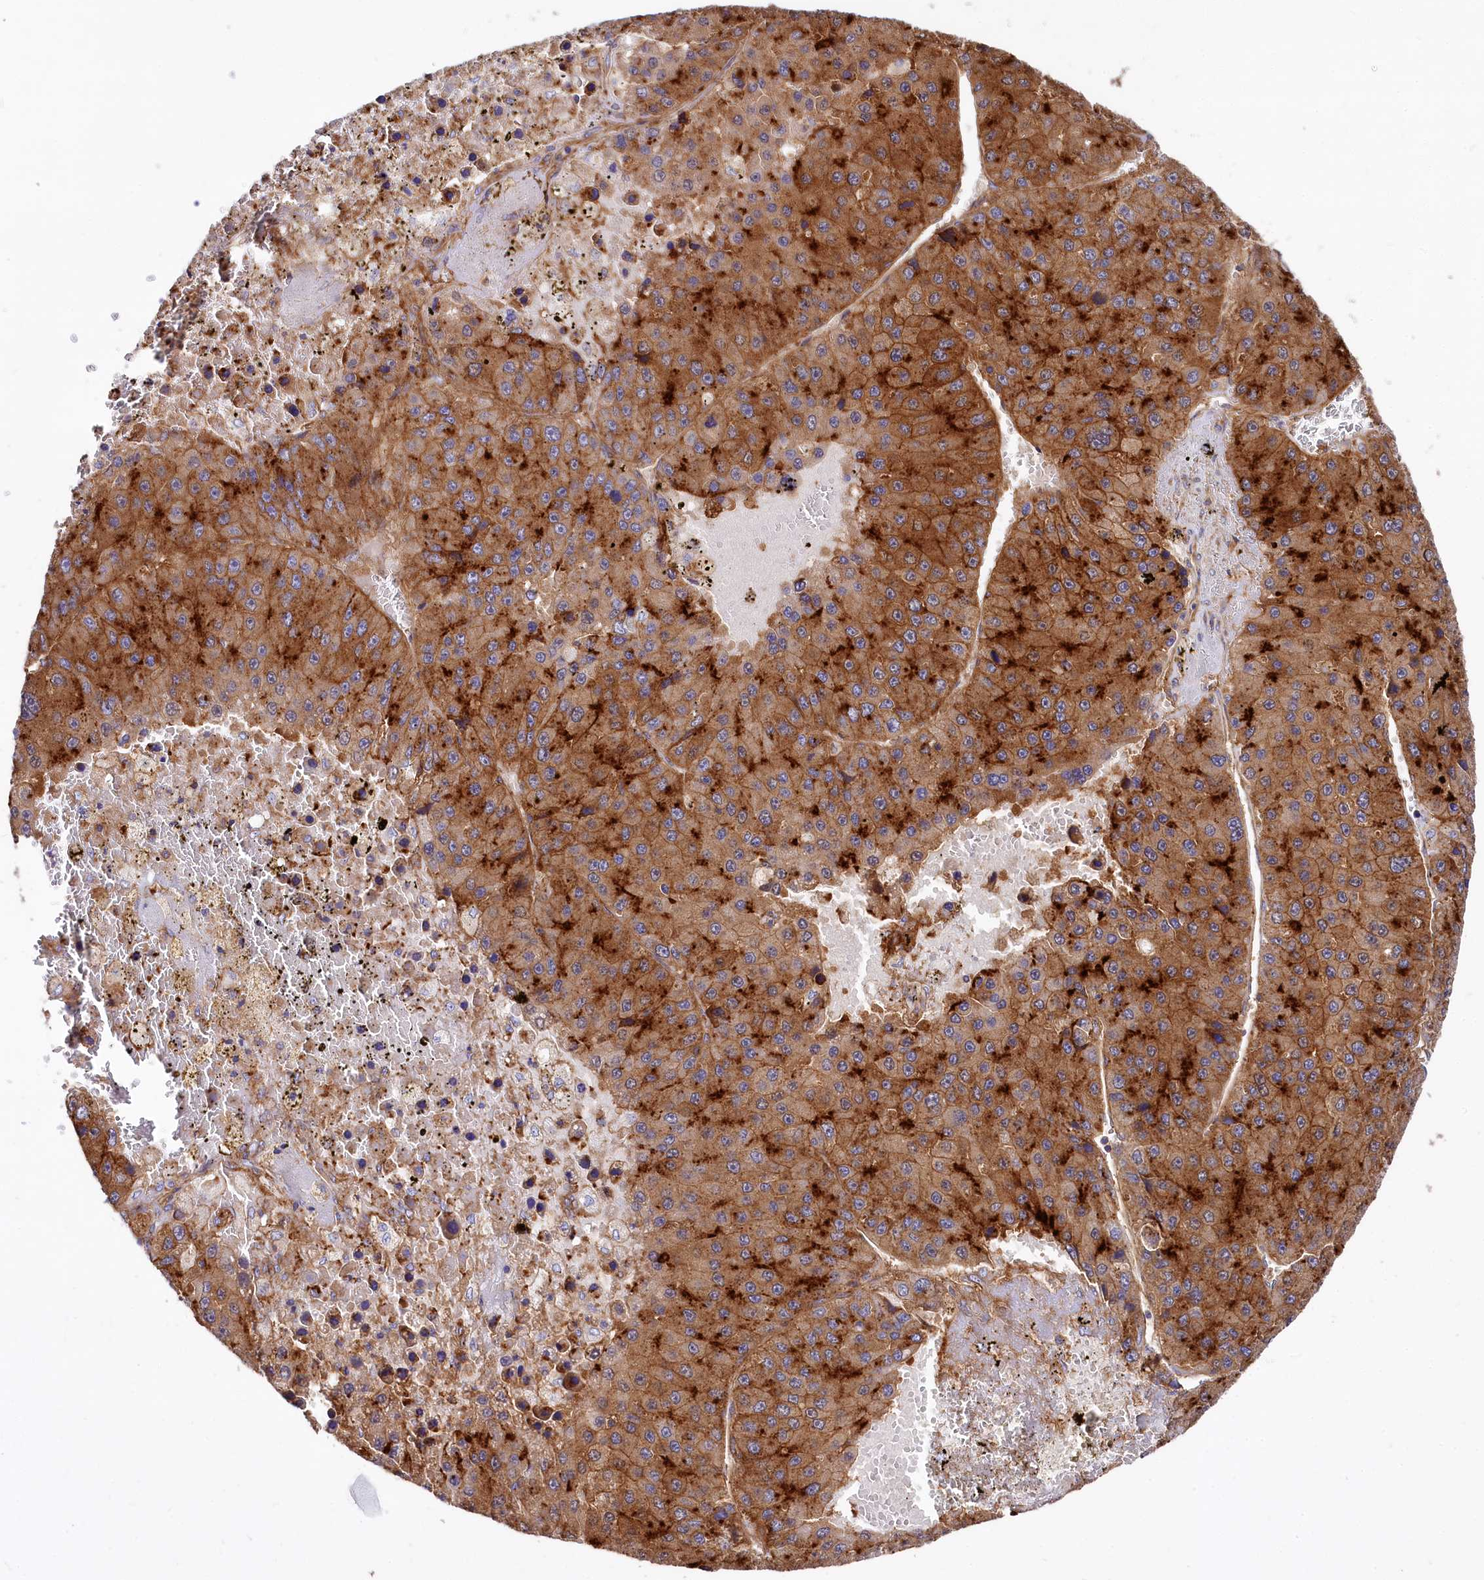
{"staining": {"intensity": "strong", "quantity": ">75%", "location": "cytoplasmic/membranous"}, "tissue": "liver cancer", "cell_type": "Tumor cells", "image_type": "cancer", "snomed": [{"axis": "morphology", "description": "Carcinoma, Hepatocellular, NOS"}, {"axis": "topography", "description": "Liver"}], "caption": "A brown stain labels strong cytoplasmic/membranous staining of a protein in human hepatocellular carcinoma (liver) tumor cells.", "gene": "ANO6", "patient": {"sex": "female", "age": 73}}